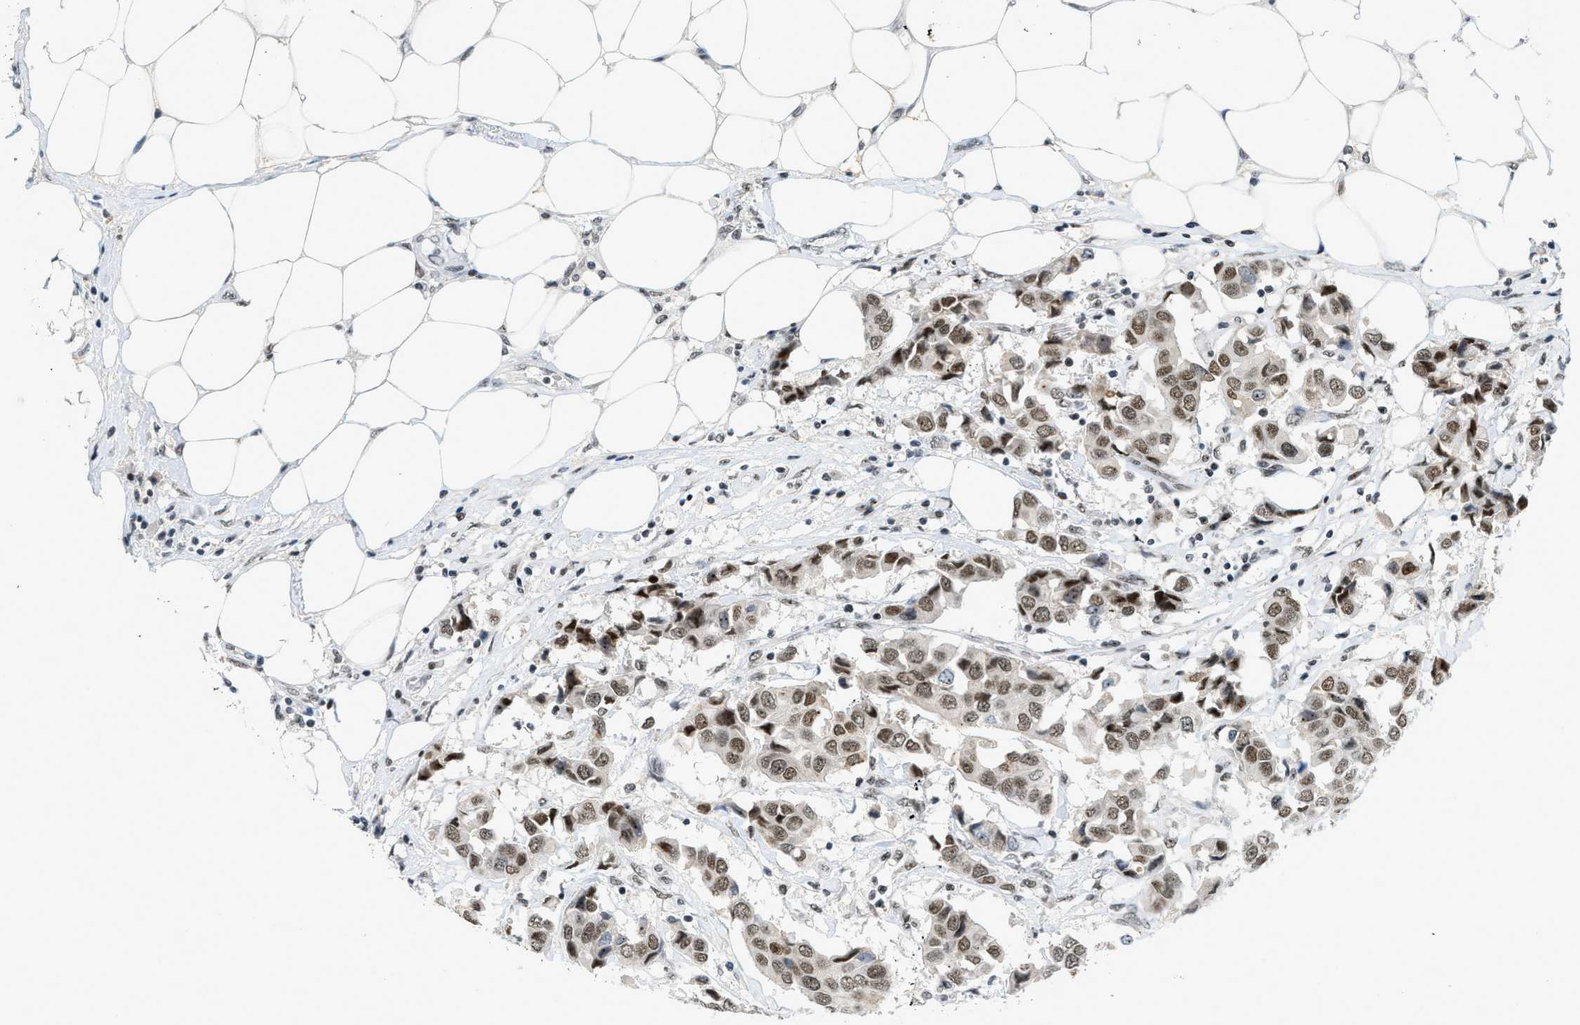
{"staining": {"intensity": "moderate", "quantity": ">75%", "location": "nuclear"}, "tissue": "breast cancer", "cell_type": "Tumor cells", "image_type": "cancer", "snomed": [{"axis": "morphology", "description": "Duct carcinoma"}, {"axis": "topography", "description": "Breast"}], "caption": "Breast cancer (intraductal carcinoma) stained with DAB (3,3'-diaminobenzidine) IHC reveals medium levels of moderate nuclear staining in about >75% of tumor cells.", "gene": "URB1", "patient": {"sex": "female", "age": 80}}